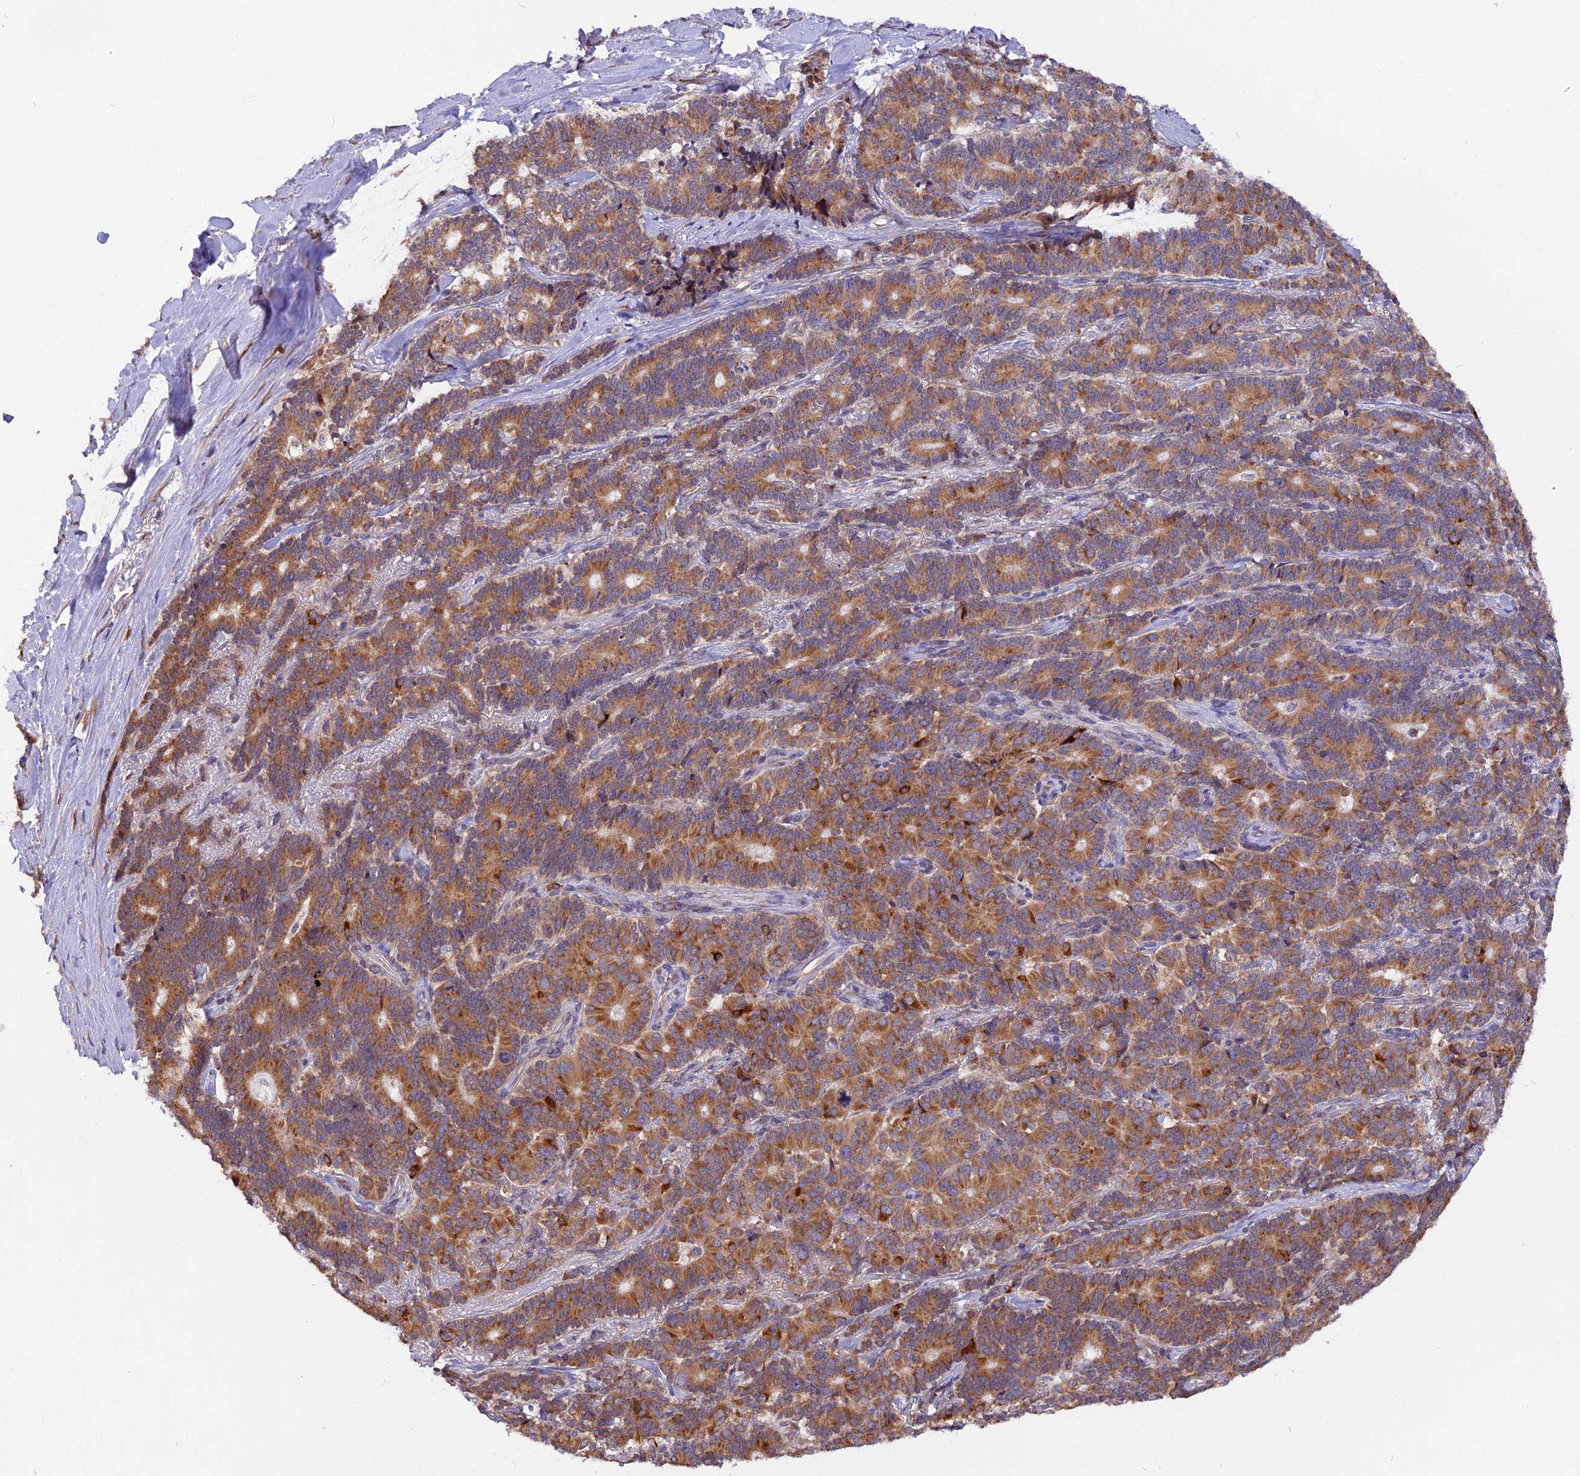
{"staining": {"intensity": "moderate", "quantity": ">75%", "location": "cytoplasmic/membranous"}, "tissue": "pancreatic cancer", "cell_type": "Tumor cells", "image_type": "cancer", "snomed": [{"axis": "morphology", "description": "Adenocarcinoma, NOS"}, {"axis": "topography", "description": "Pancreas"}], "caption": "An image showing moderate cytoplasmic/membranous staining in about >75% of tumor cells in adenocarcinoma (pancreatic), as visualized by brown immunohistochemical staining.", "gene": "GNPTAB", "patient": {"sex": "female", "age": 74}}